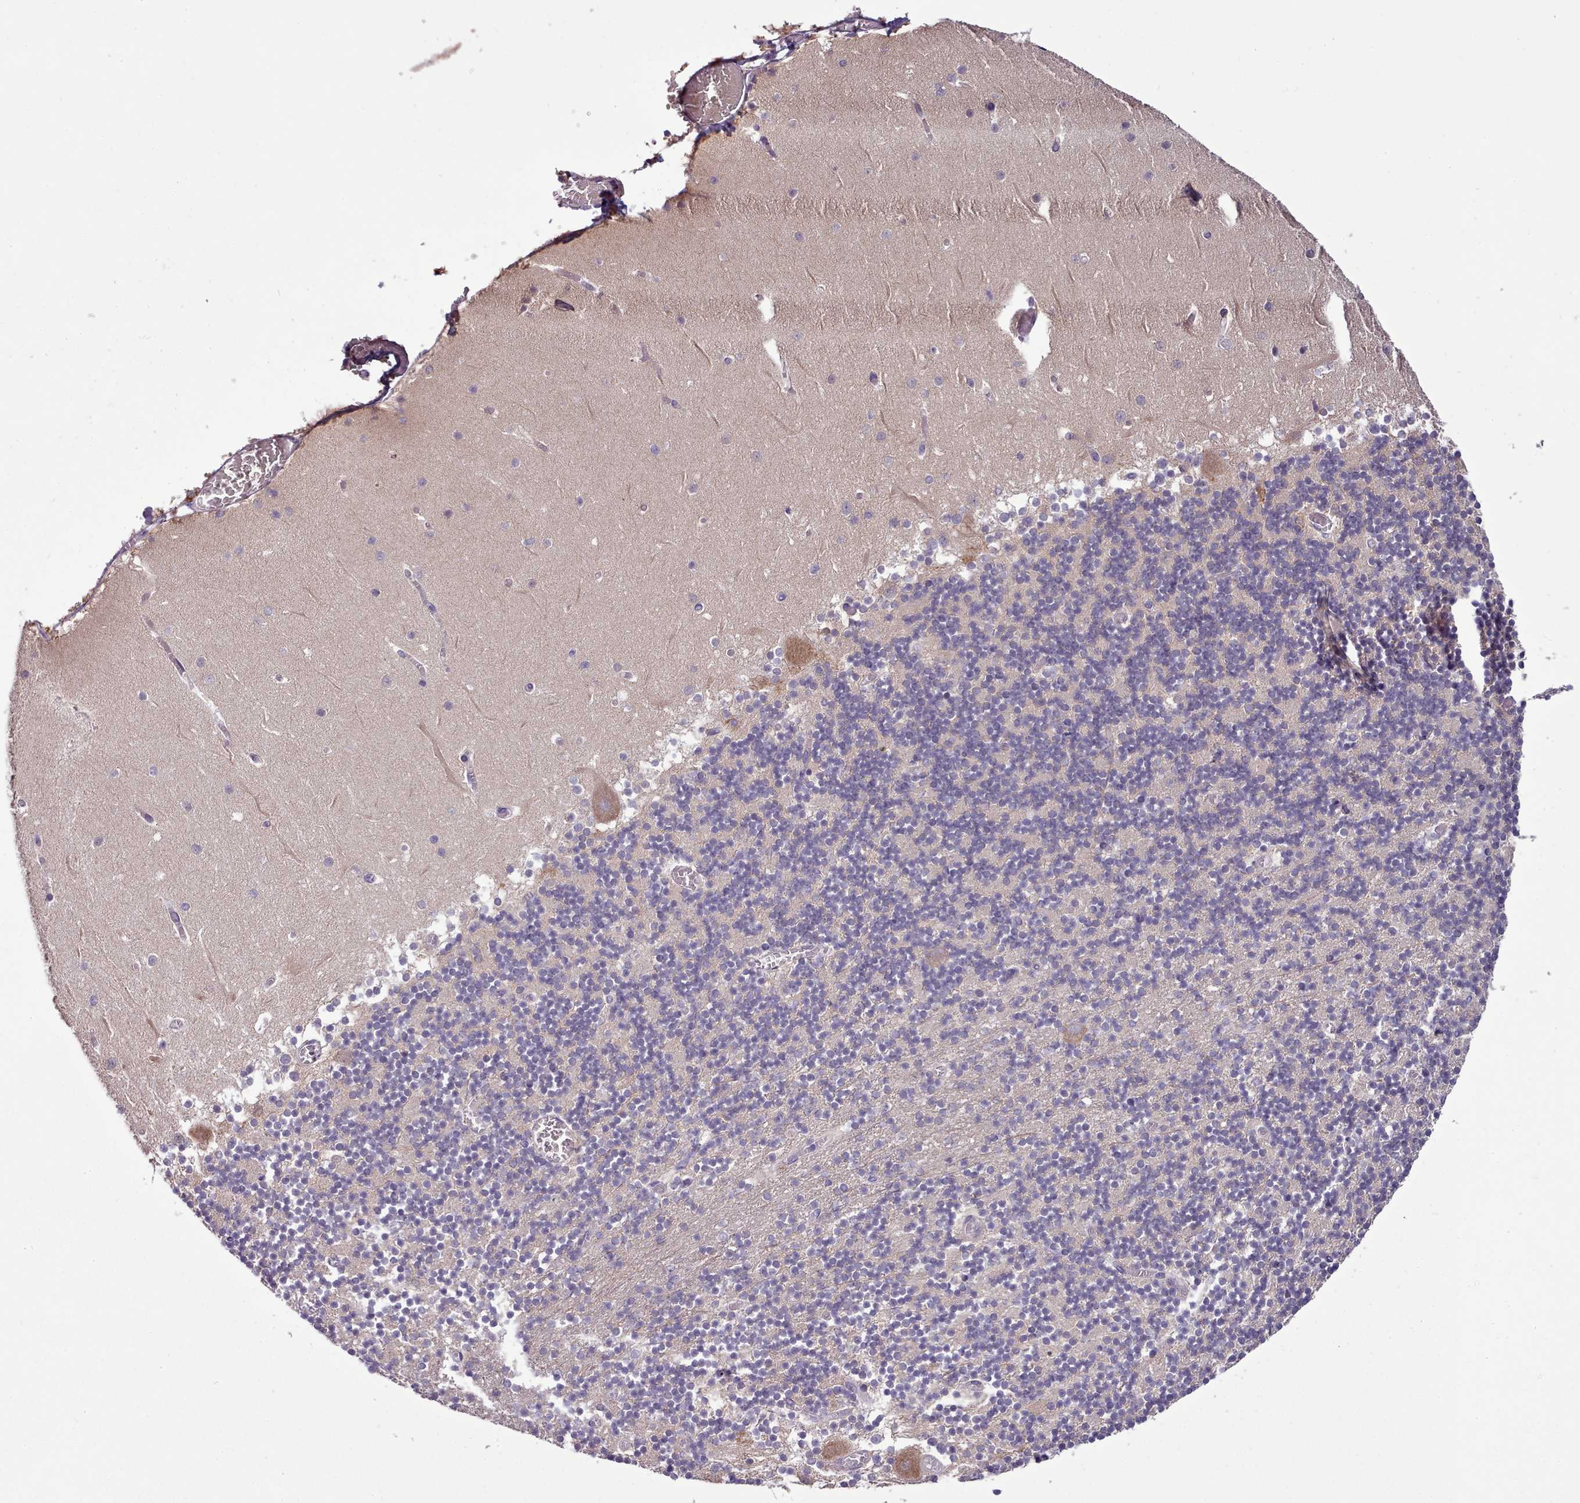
{"staining": {"intensity": "negative", "quantity": "none", "location": "none"}, "tissue": "cerebellum", "cell_type": "Cells in granular layer", "image_type": "normal", "snomed": [{"axis": "morphology", "description": "Normal tissue, NOS"}, {"axis": "topography", "description": "Cerebellum"}], "caption": "IHC histopathology image of unremarkable cerebellum stained for a protein (brown), which shows no positivity in cells in granular layer.", "gene": "SETX", "patient": {"sex": "female", "age": 28}}